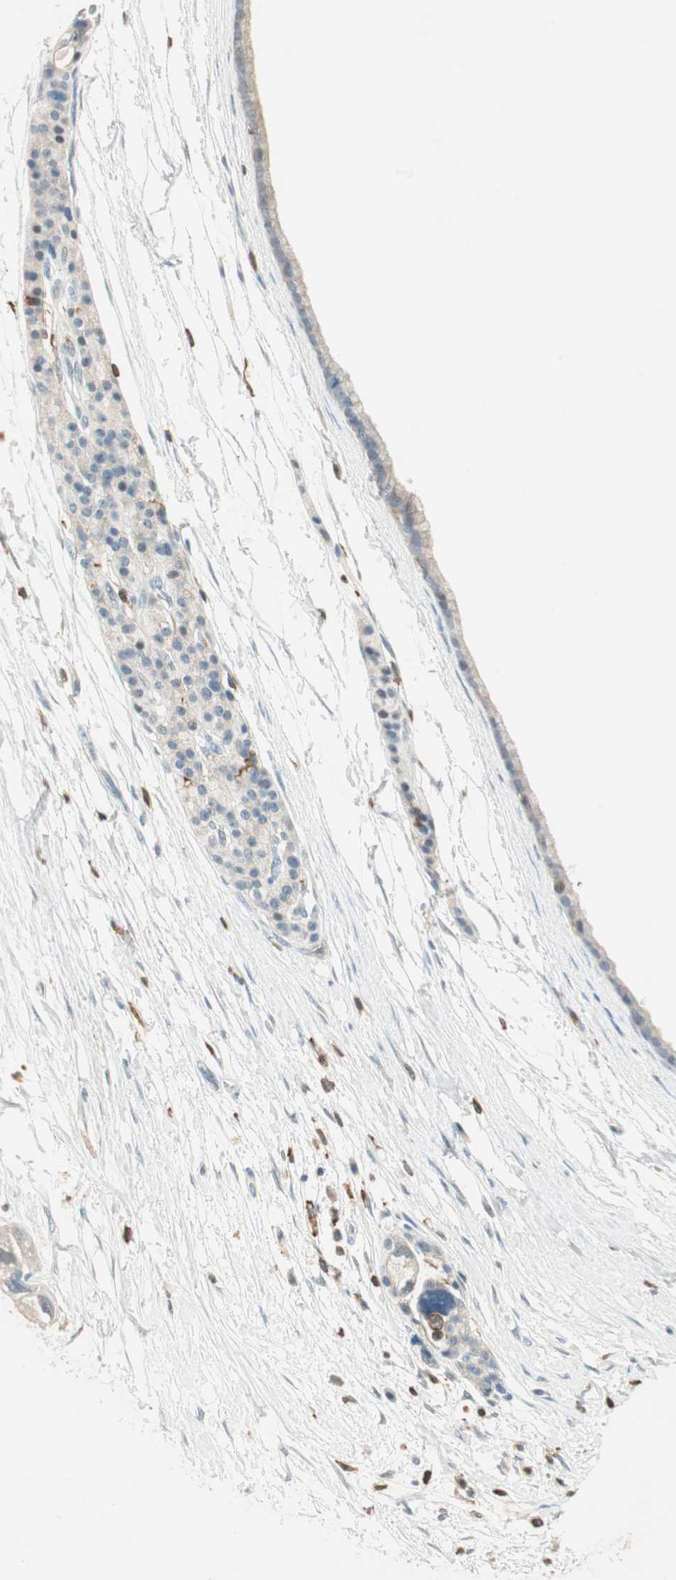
{"staining": {"intensity": "weak", "quantity": ">75%", "location": "cytoplasmic/membranous"}, "tissue": "pancreatic cancer", "cell_type": "Tumor cells", "image_type": "cancer", "snomed": [{"axis": "morphology", "description": "Adenocarcinoma, NOS"}, {"axis": "topography", "description": "Pancreas"}], "caption": "Pancreatic adenocarcinoma was stained to show a protein in brown. There is low levels of weak cytoplasmic/membranous expression in about >75% of tumor cells. The protein of interest is stained brown, and the nuclei are stained in blue (DAB IHC with brightfield microscopy, high magnification).", "gene": "HPGD", "patient": {"sex": "female", "age": 77}}